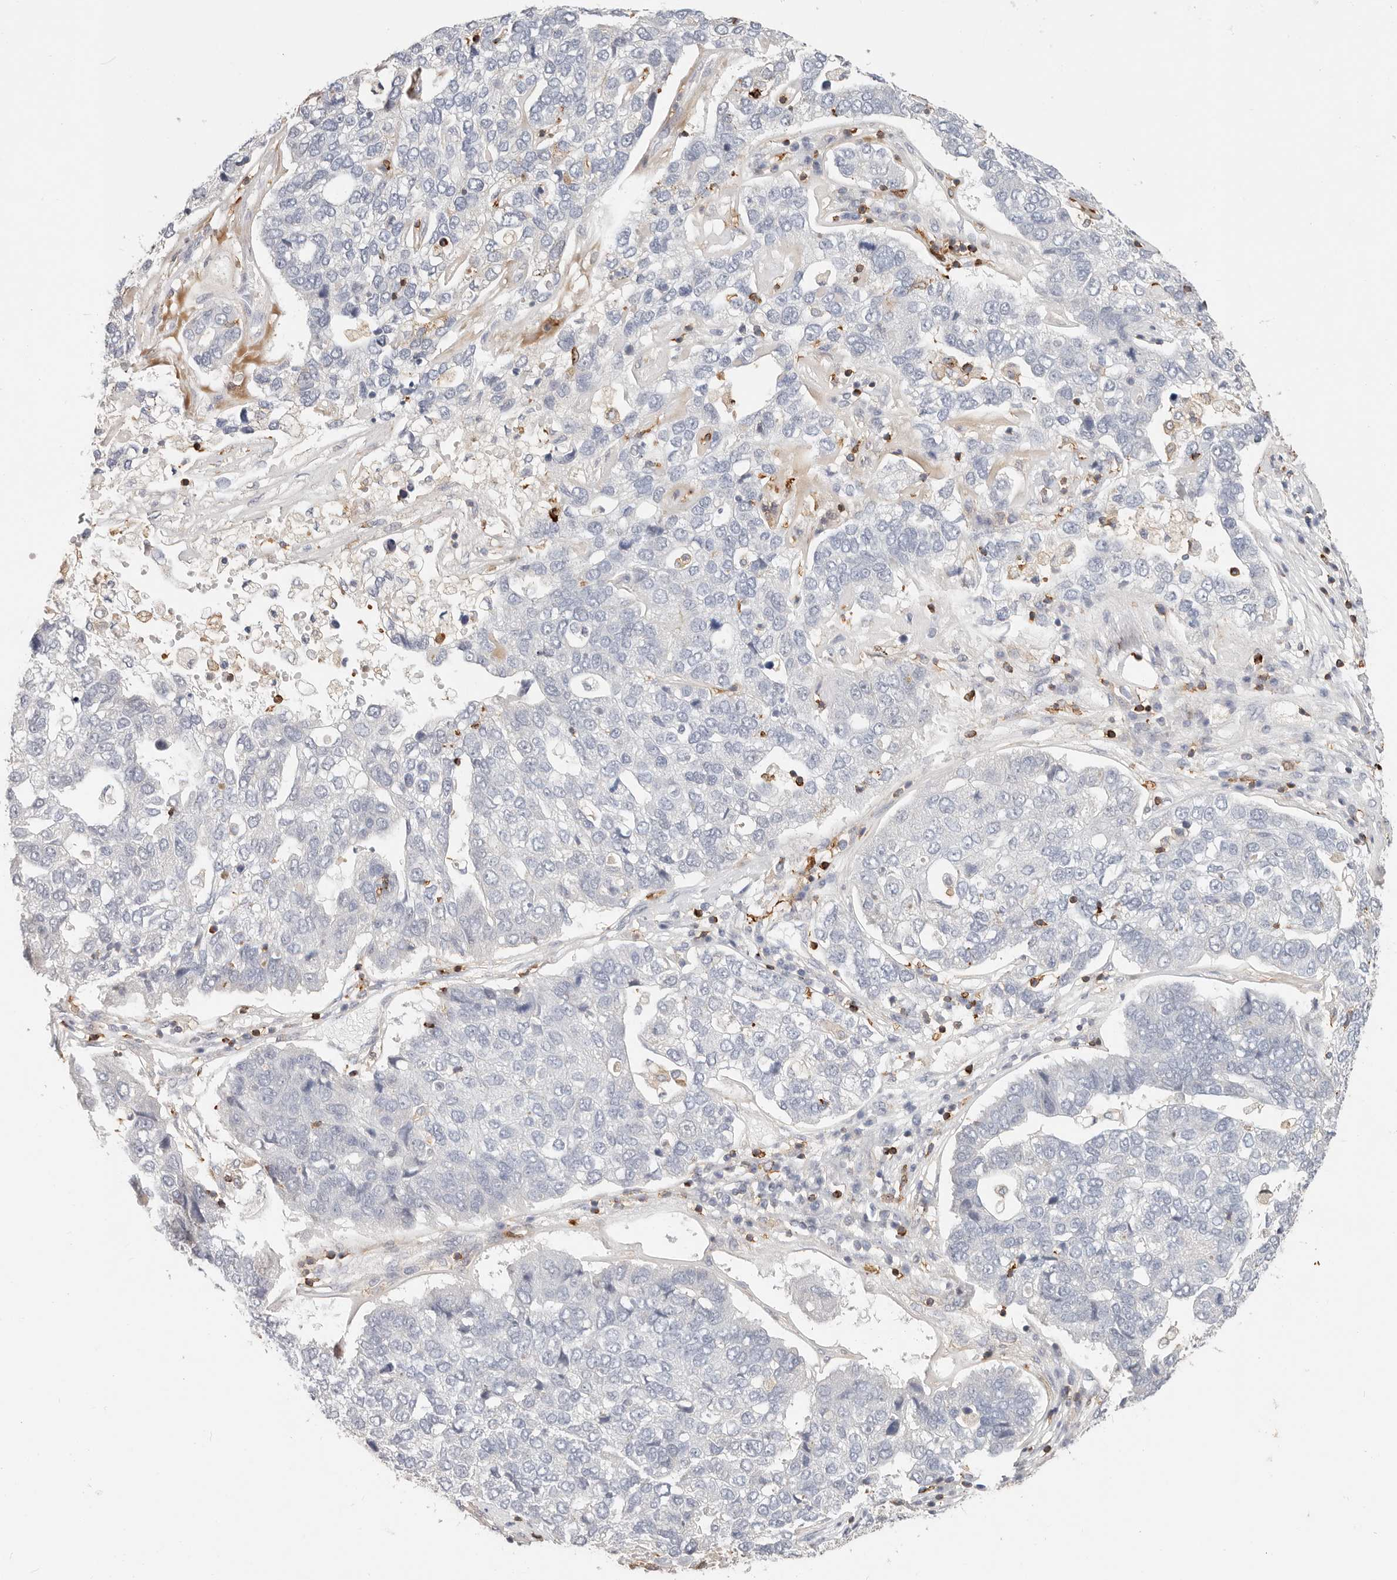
{"staining": {"intensity": "negative", "quantity": "none", "location": "none"}, "tissue": "pancreatic cancer", "cell_type": "Tumor cells", "image_type": "cancer", "snomed": [{"axis": "morphology", "description": "Adenocarcinoma, NOS"}, {"axis": "topography", "description": "Pancreas"}], "caption": "High power microscopy histopathology image of an IHC photomicrograph of adenocarcinoma (pancreatic), revealing no significant positivity in tumor cells.", "gene": "TMEM63B", "patient": {"sex": "female", "age": 61}}